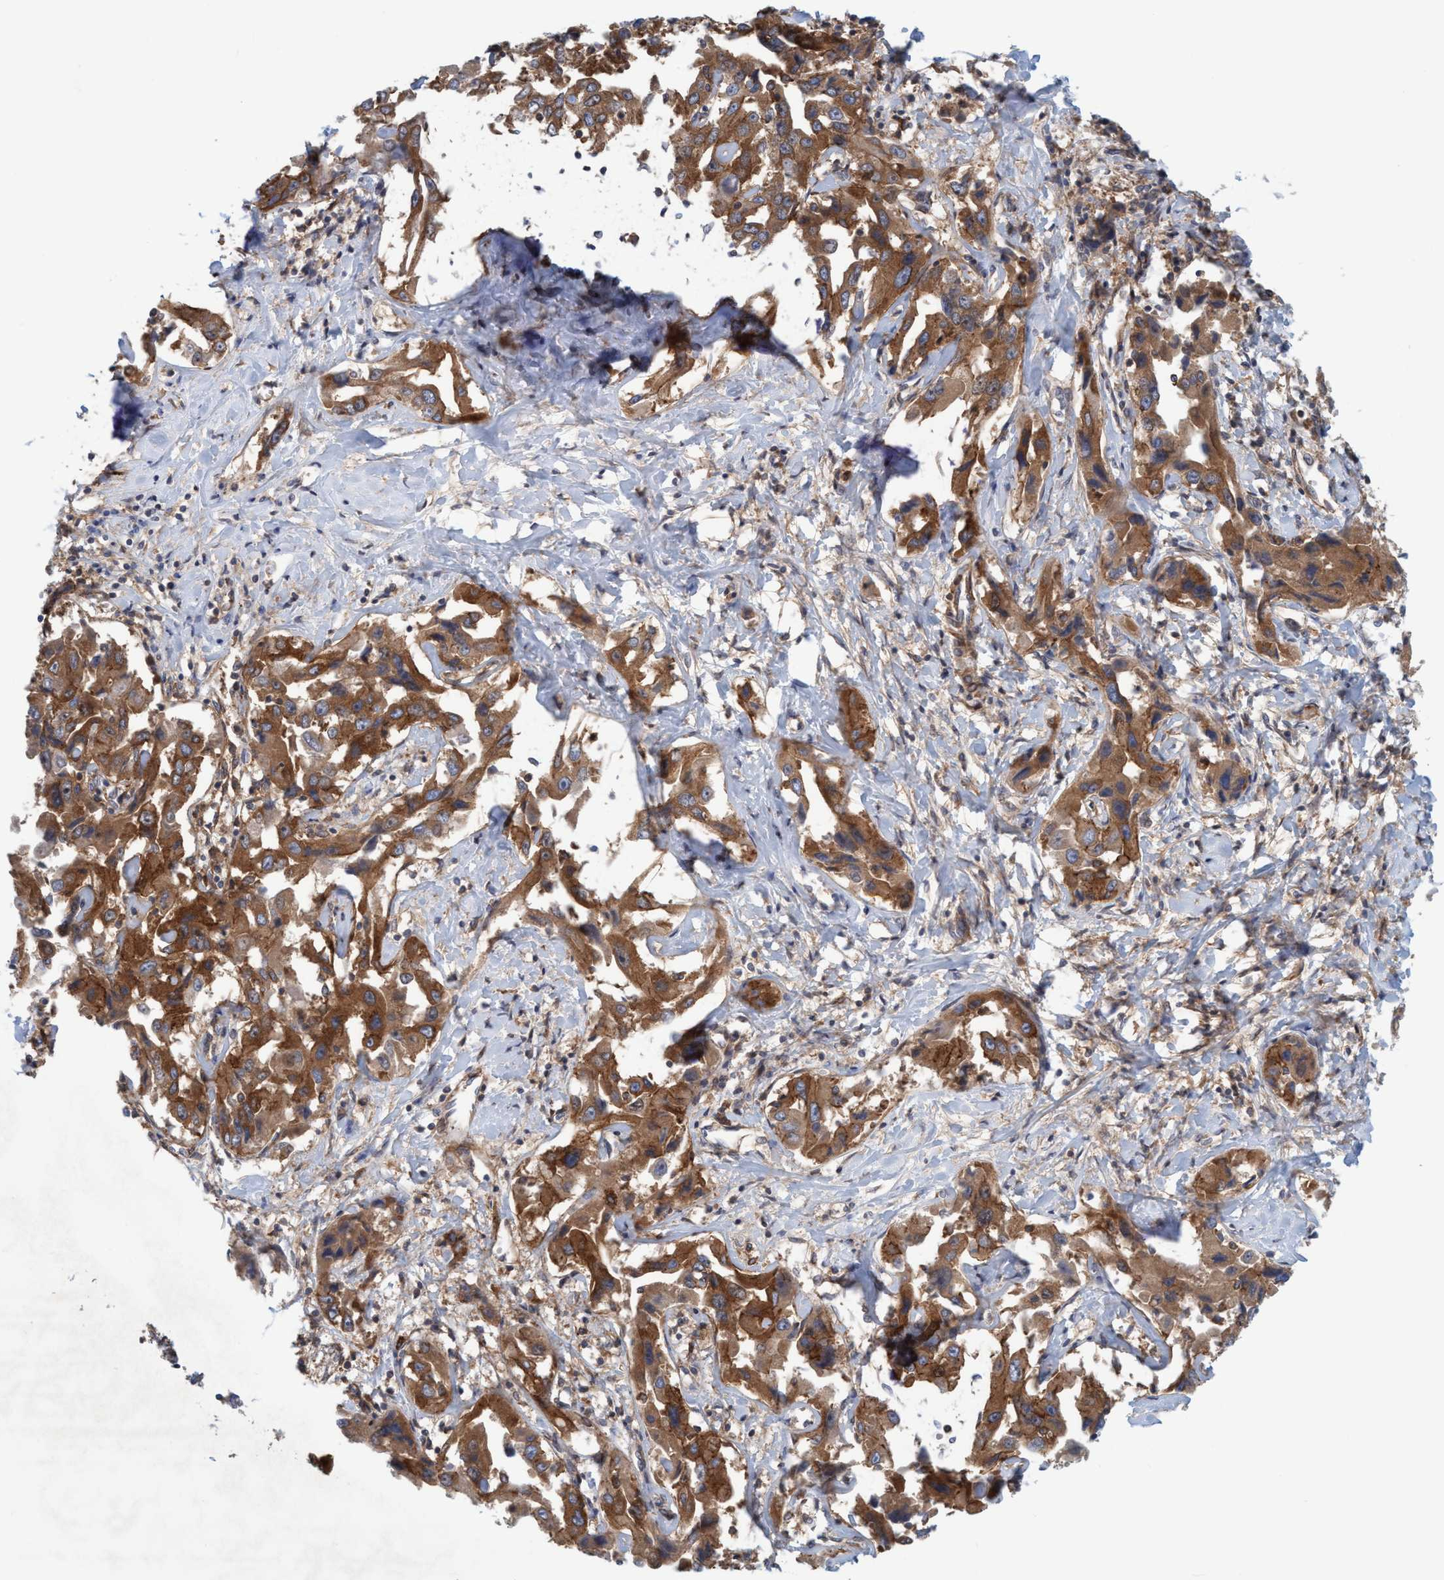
{"staining": {"intensity": "moderate", "quantity": "25%-75%", "location": "cytoplasmic/membranous"}, "tissue": "liver cancer", "cell_type": "Tumor cells", "image_type": "cancer", "snomed": [{"axis": "morphology", "description": "Cholangiocarcinoma"}, {"axis": "topography", "description": "Liver"}], "caption": "Immunohistochemical staining of human liver cancer reveals medium levels of moderate cytoplasmic/membranous staining in about 25%-75% of tumor cells.", "gene": "SPECC1", "patient": {"sex": "male", "age": 59}}